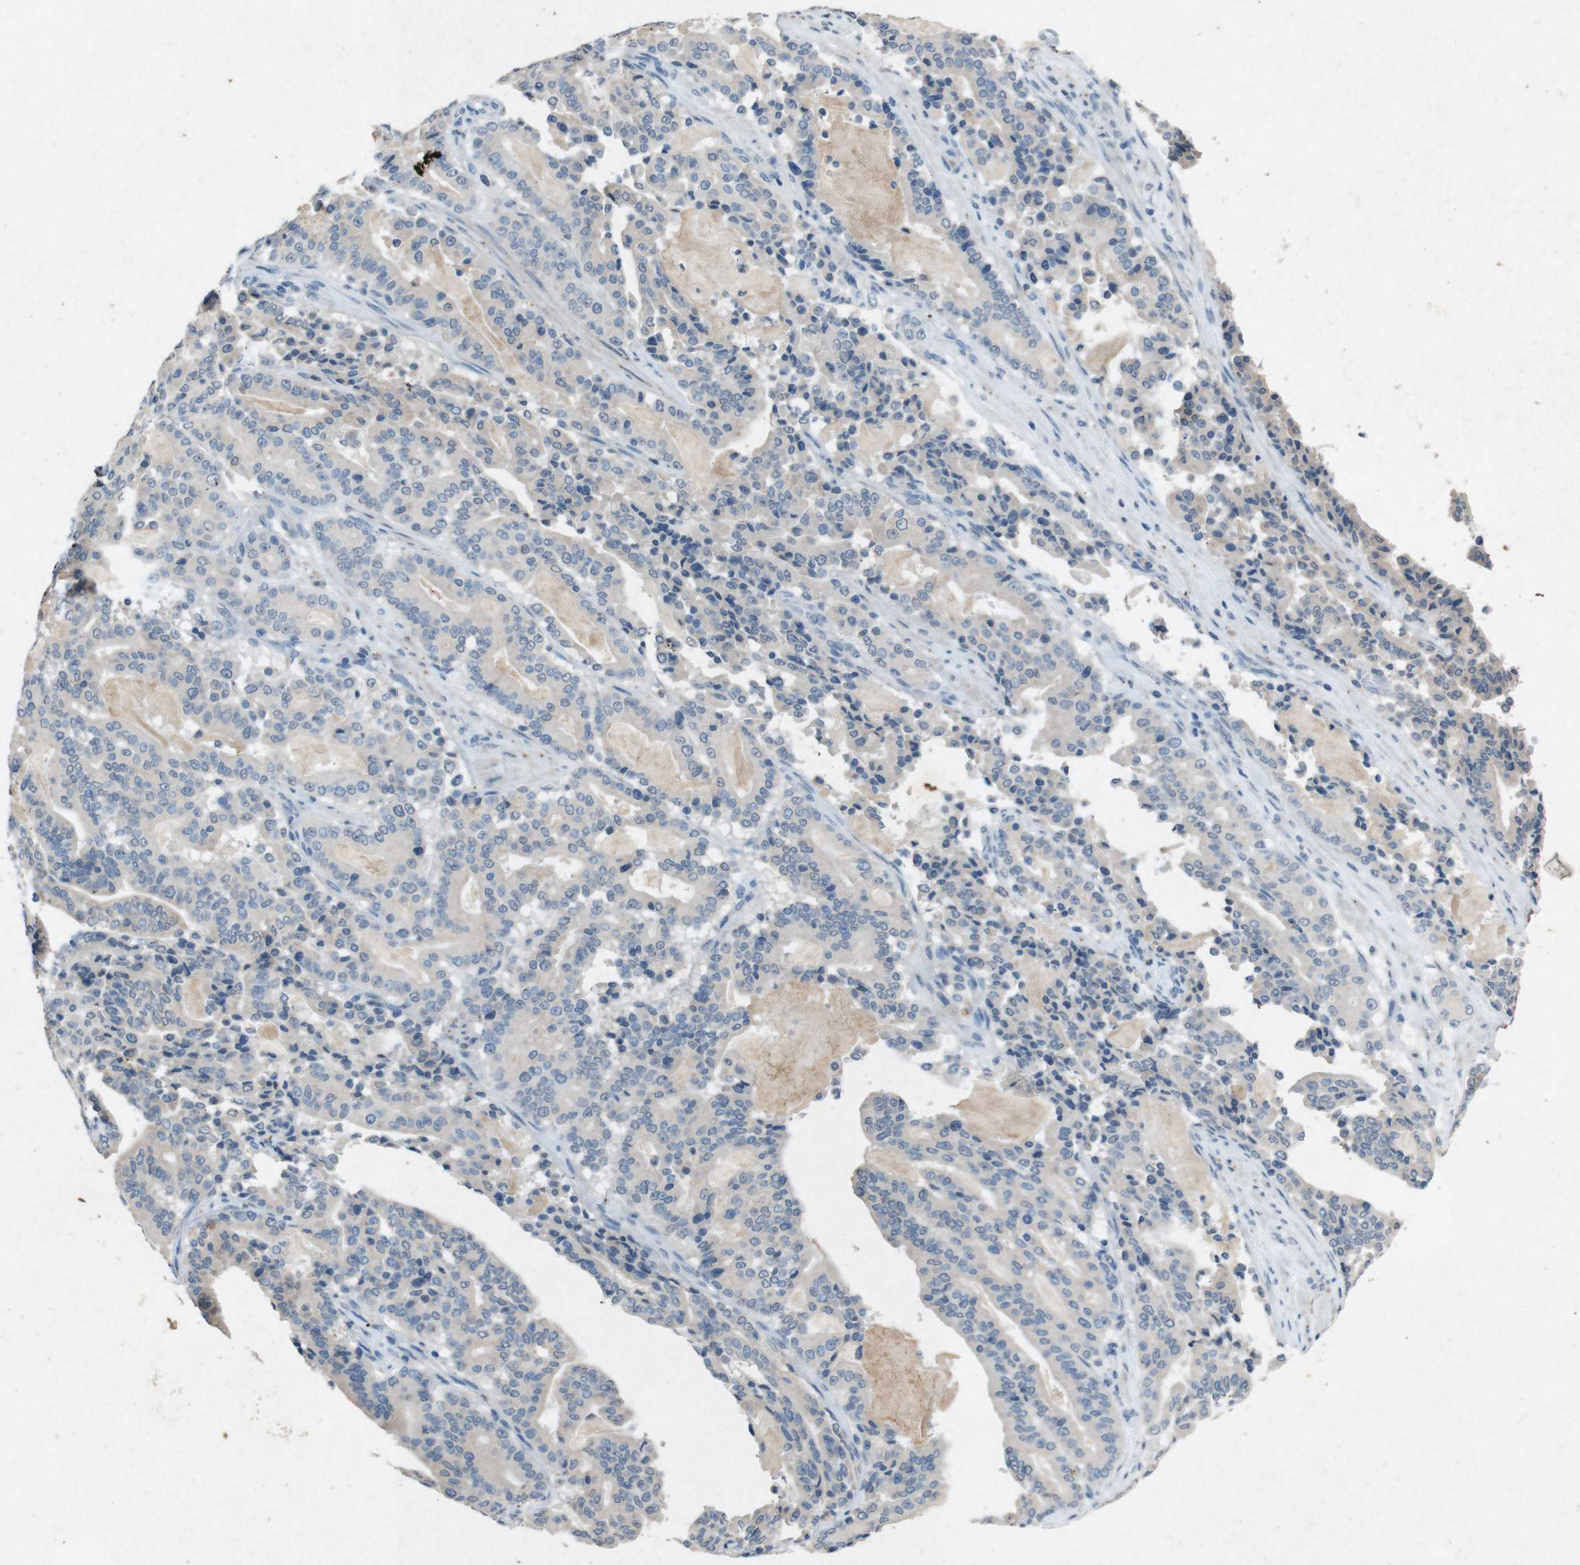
{"staining": {"intensity": "negative", "quantity": "none", "location": "none"}, "tissue": "pancreatic cancer", "cell_type": "Tumor cells", "image_type": "cancer", "snomed": [{"axis": "morphology", "description": "Adenocarcinoma, NOS"}, {"axis": "topography", "description": "Pancreas"}], "caption": "DAB (3,3'-diaminobenzidine) immunohistochemical staining of adenocarcinoma (pancreatic) shows no significant expression in tumor cells. (DAB IHC visualized using brightfield microscopy, high magnification).", "gene": "STBD1", "patient": {"sex": "male", "age": 63}}